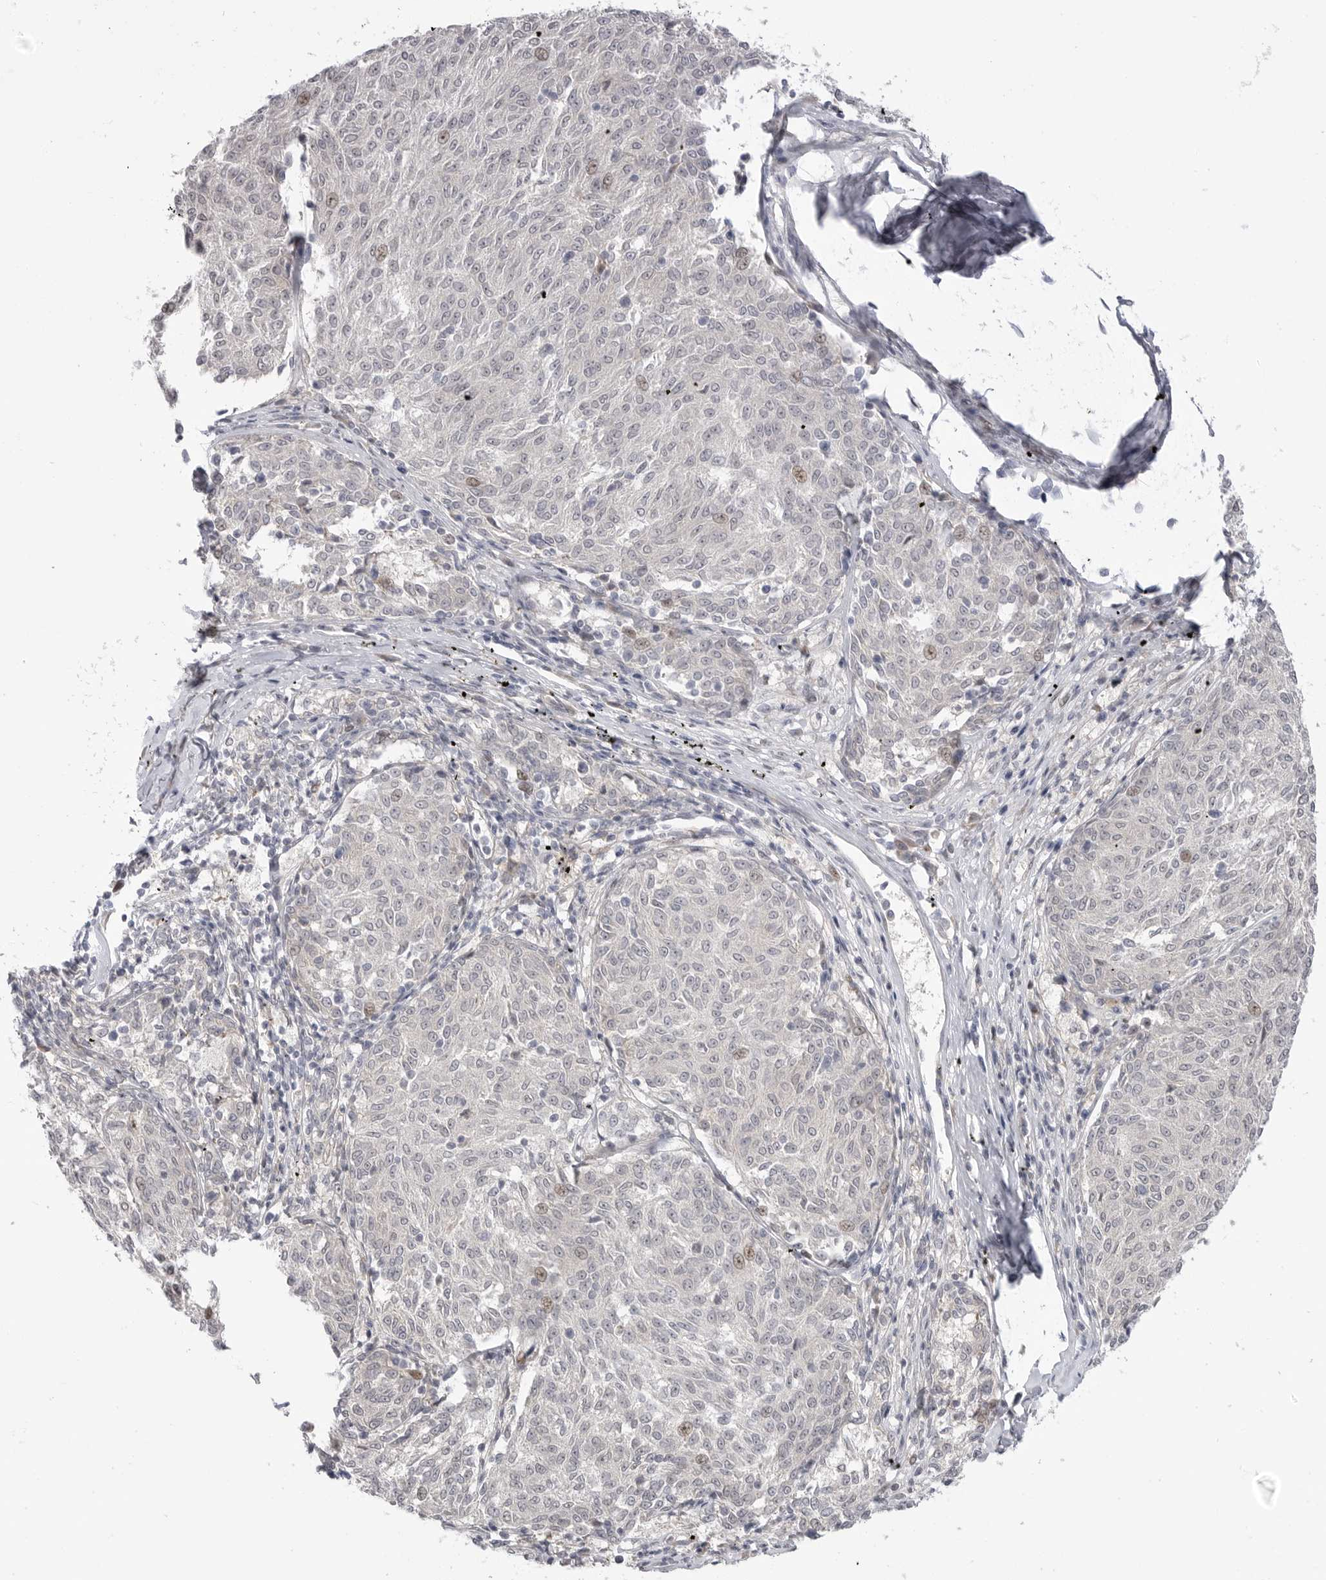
{"staining": {"intensity": "negative", "quantity": "none", "location": "none"}, "tissue": "melanoma", "cell_type": "Tumor cells", "image_type": "cancer", "snomed": [{"axis": "morphology", "description": "Malignant melanoma, NOS"}, {"axis": "topography", "description": "Skin"}], "caption": "An immunohistochemistry (IHC) micrograph of melanoma is shown. There is no staining in tumor cells of melanoma.", "gene": "GGT6", "patient": {"sex": "female", "age": 72}}